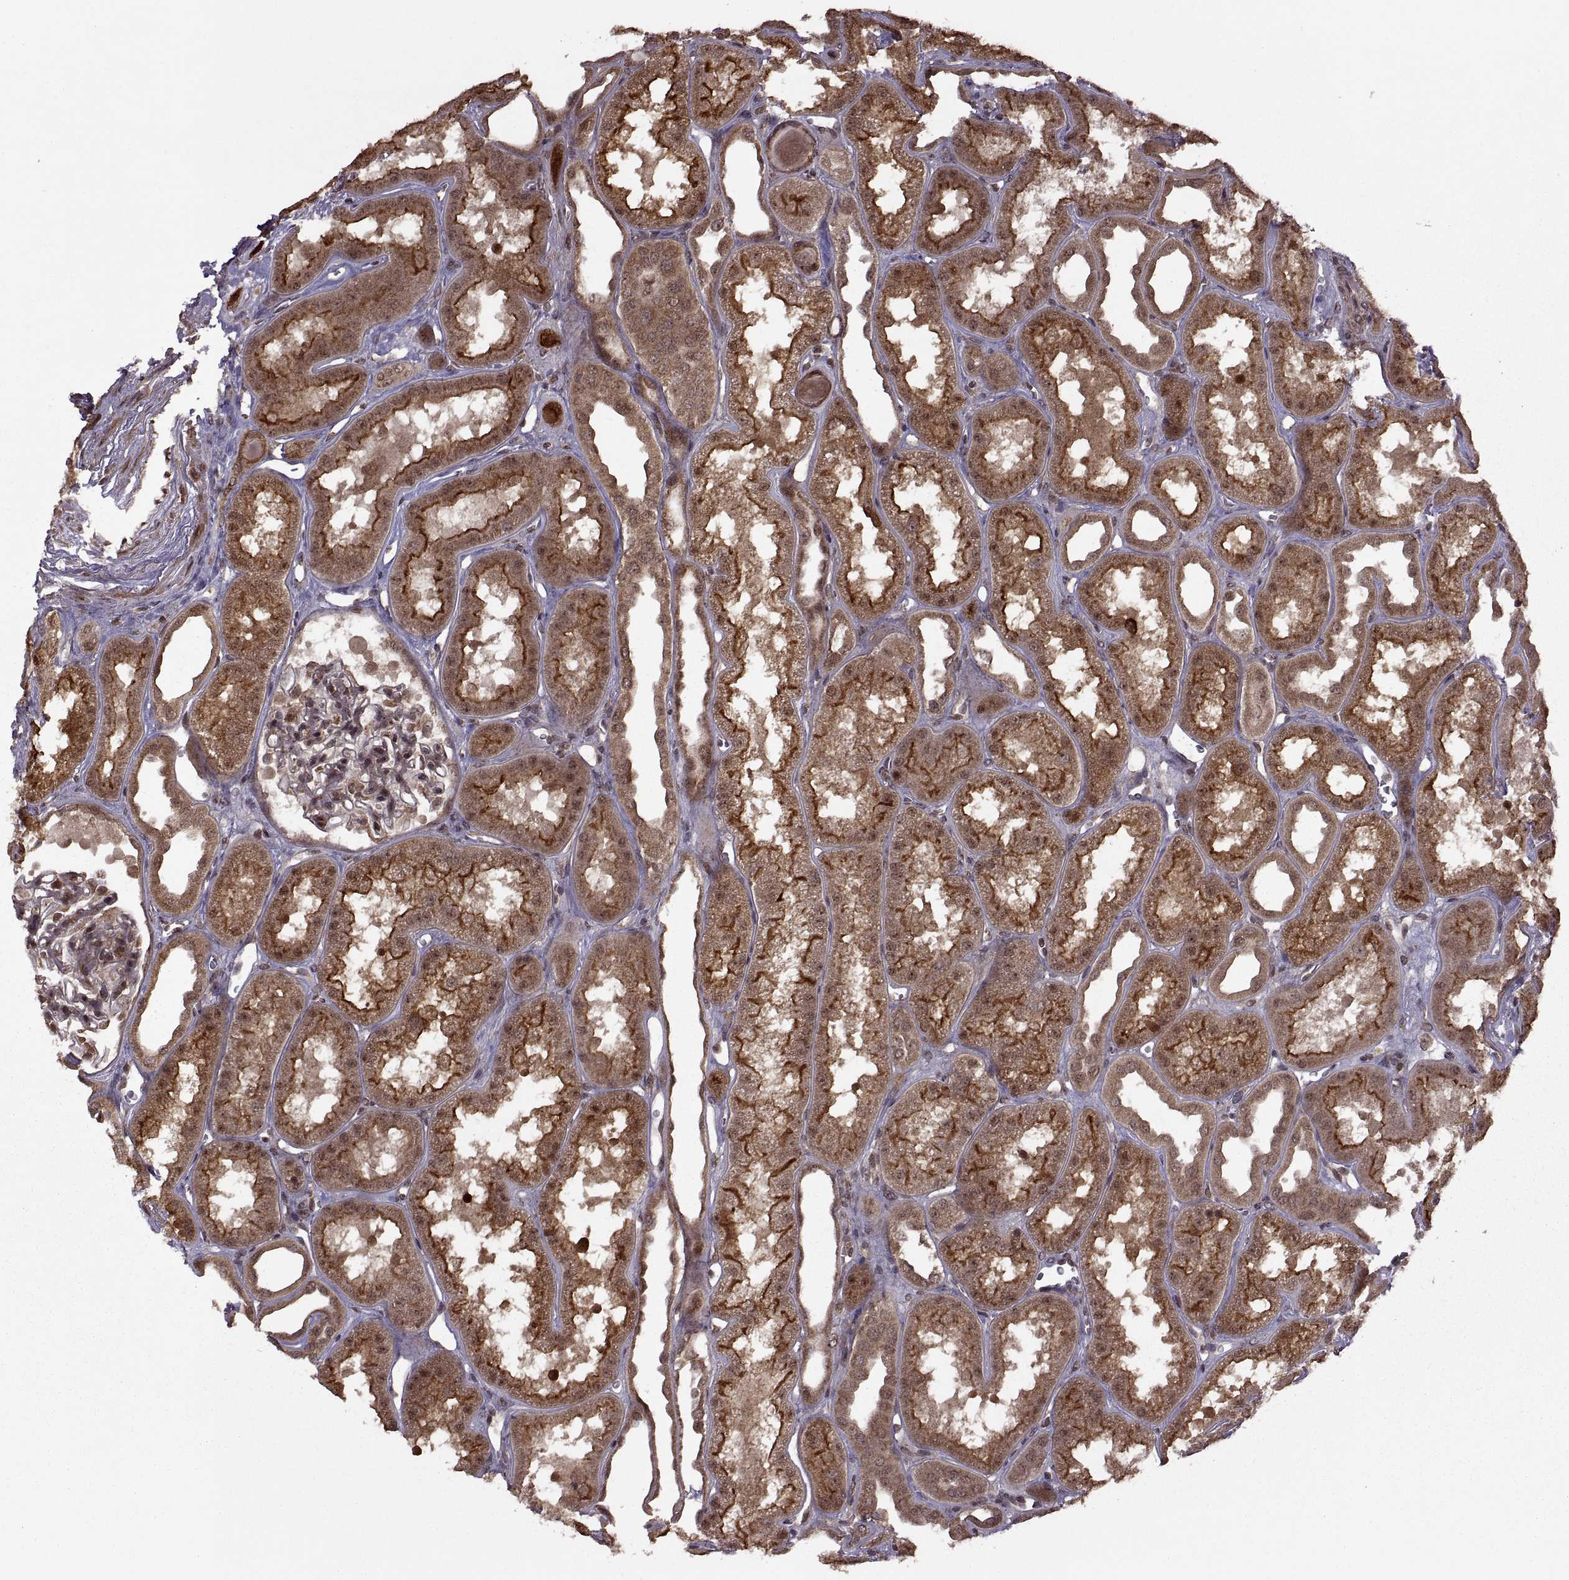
{"staining": {"intensity": "moderate", "quantity": "<25%", "location": "cytoplasmic/membranous"}, "tissue": "kidney", "cell_type": "Cells in glomeruli", "image_type": "normal", "snomed": [{"axis": "morphology", "description": "Normal tissue, NOS"}, {"axis": "topography", "description": "Kidney"}], "caption": "Immunohistochemistry staining of unremarkable kidney, which exhibits low levels of moderate cytoplasmic/membranous expression in approximately <25% of cells in glomeruli indicating moderate cytoplasmic/membranous protein staining. The staining was performed using DAB (3,3'-diaminobenzidine) (brown) for protein detection and nuclei were counterstained in hematoxylin (blue).", "gene": "PTOV1", "patient": {"sex": "male", "age": 61}}